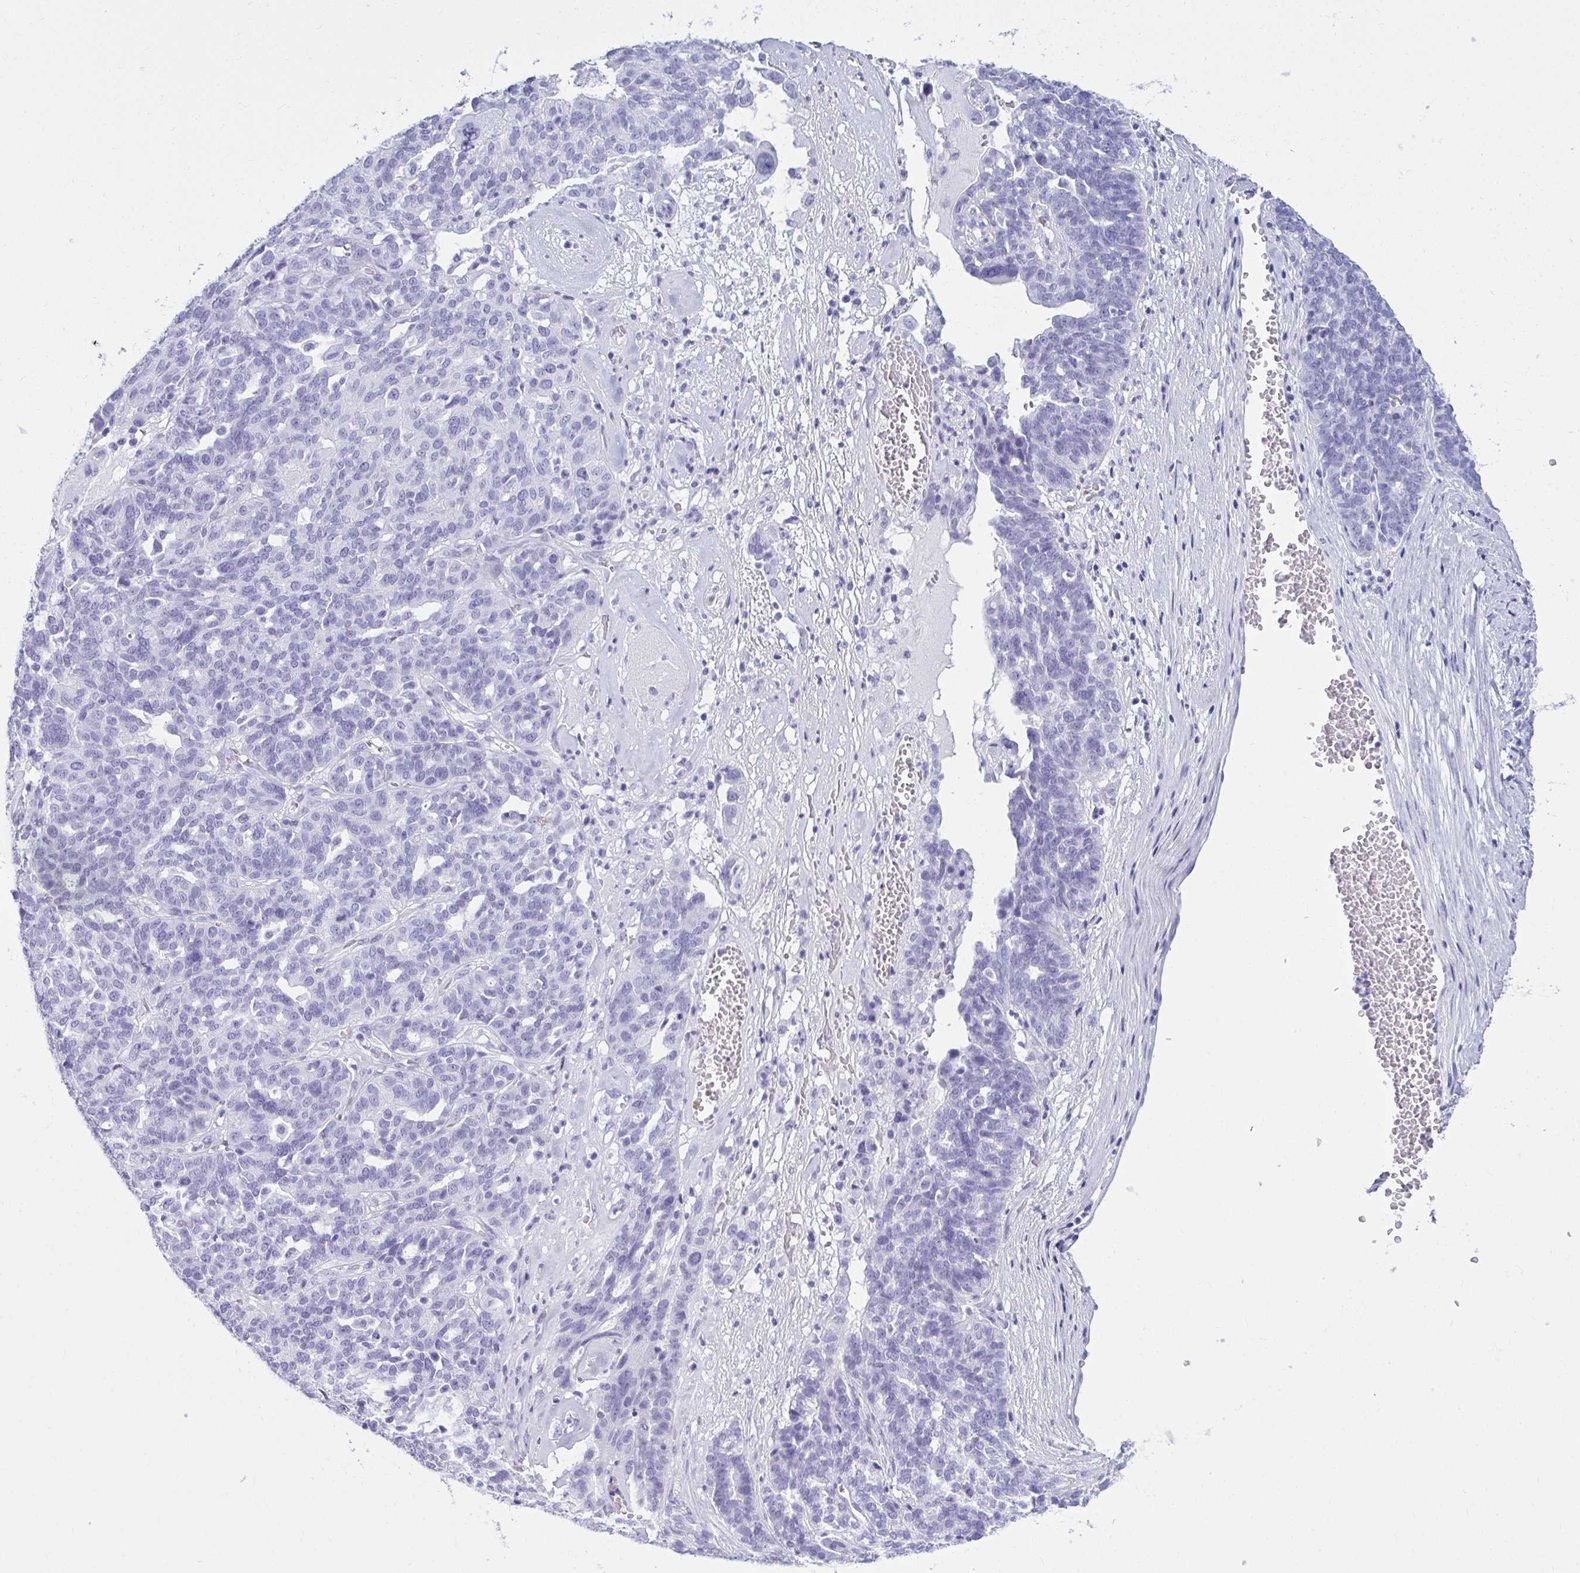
{"staining": {"intensity": "negative", "quantity": "none", "location": "none"}, "tissue": "ovarian cancer", "cell_type": "Tumor cells", "image_type": "cancer", "snomed": [{"axis": "morphology", "description": "Cystadenocarcinoma, serous, NOS"}, {"axis": "topography", "description": "Ovary"}], "caption": "Immunohistochemical staining of ovarian cancer (serous cystadenocarcinoma) demonstrates no significant staining in tumor cells.", "gene": "CLGN", "patient": {"sex": "female", "age": 59}}